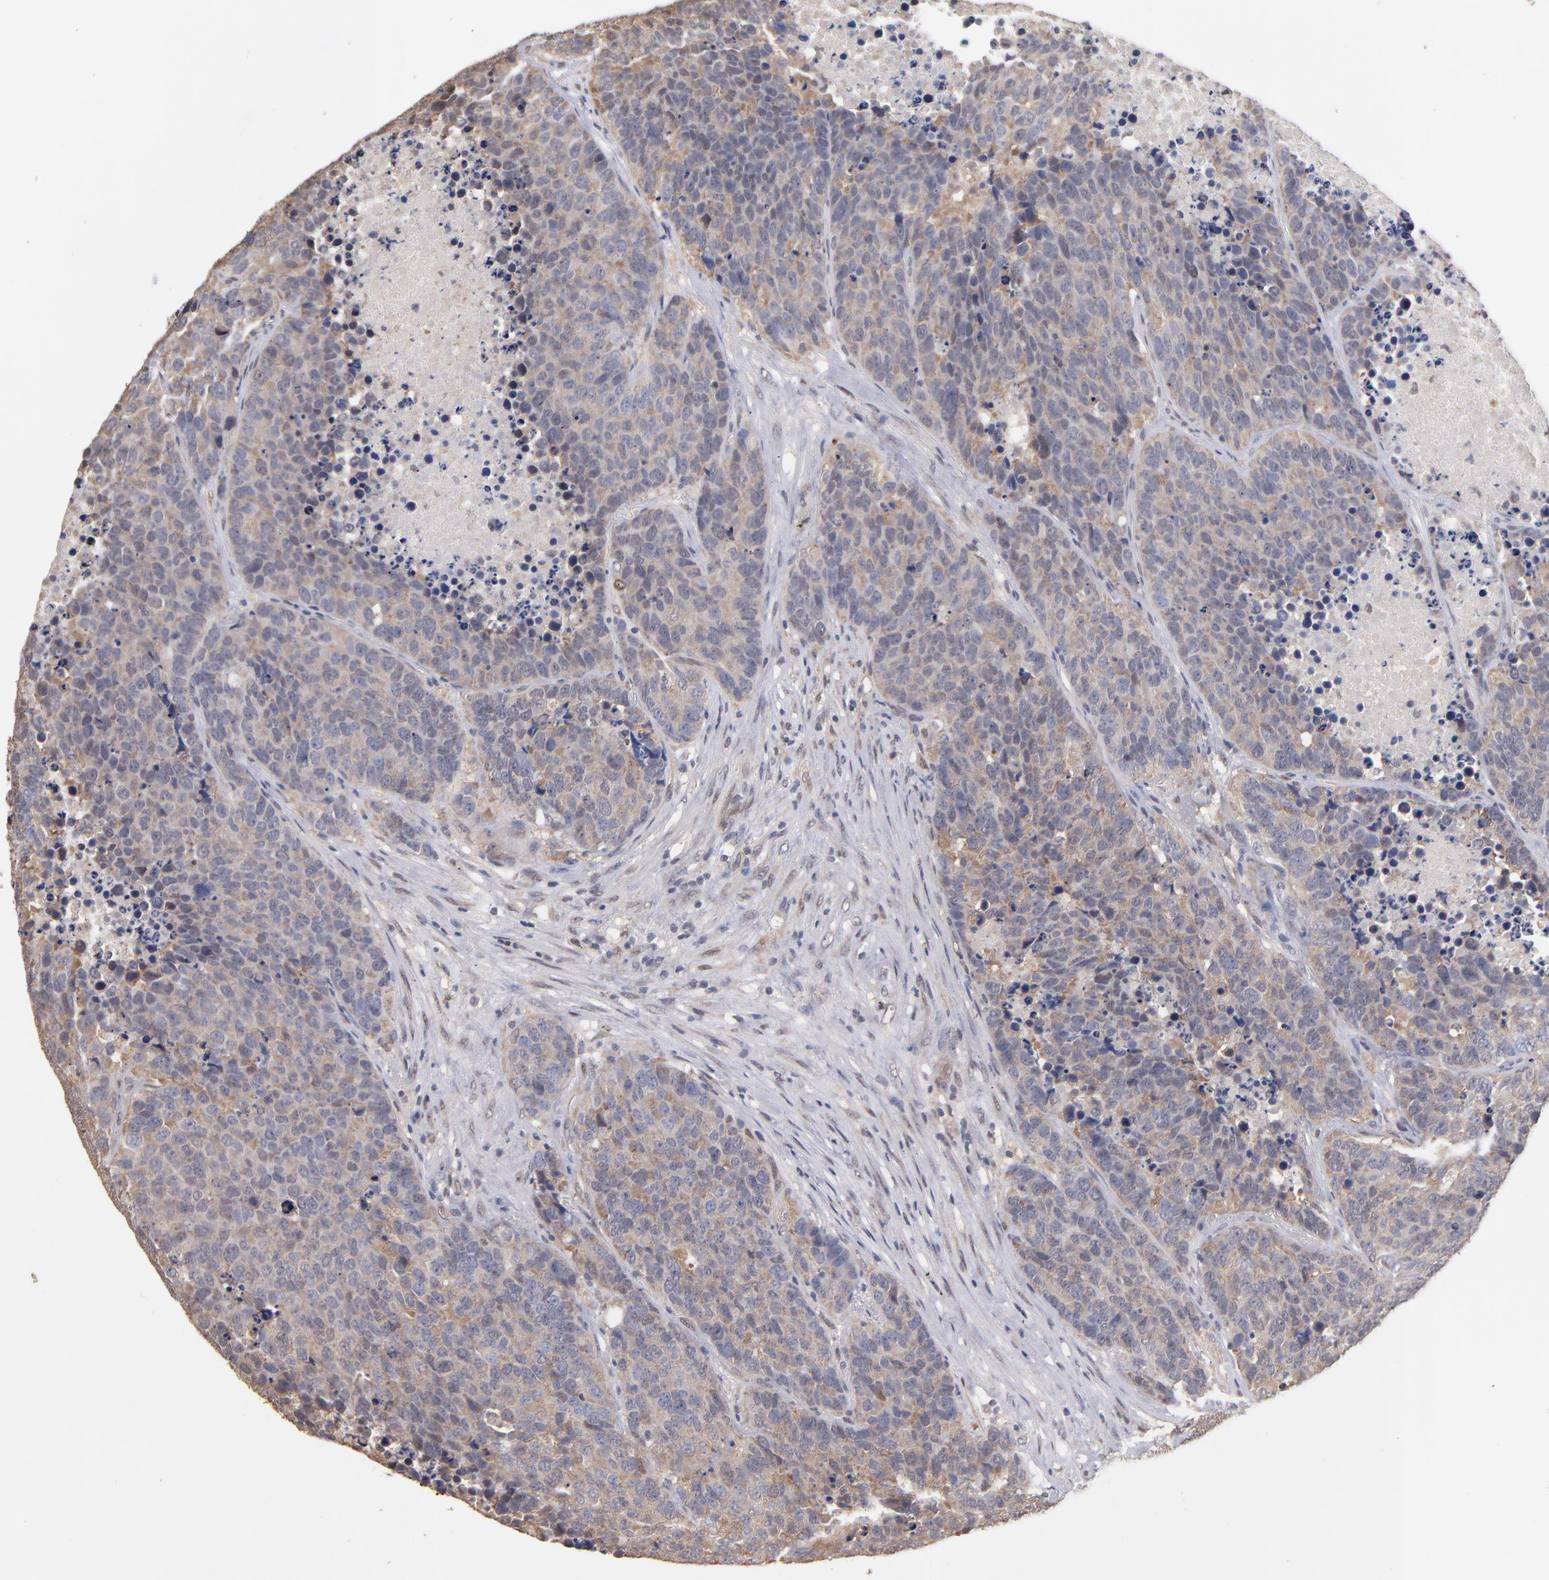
{"staining": {"intensity": "weak", "quantity": "25%-75%", "location": "cytoplasmic/membranous"}, "tissue": "carcinoid", "cell_type": "Tumor cells", "image_type": "cancer", "snomed": [{"axis": "morphology", "description": "Carcinoid, malignant, NOS"}, {"axis": "topography", "description": "Lung"}], "caption": "Immunohistochemical staining of human carcinoid displays weak cytoplasmic/membranous protein expression in approximately 25%-75% of tumor cells.", "gene": "PSMD10", "patient": {"sex": "male", "age": 60}}